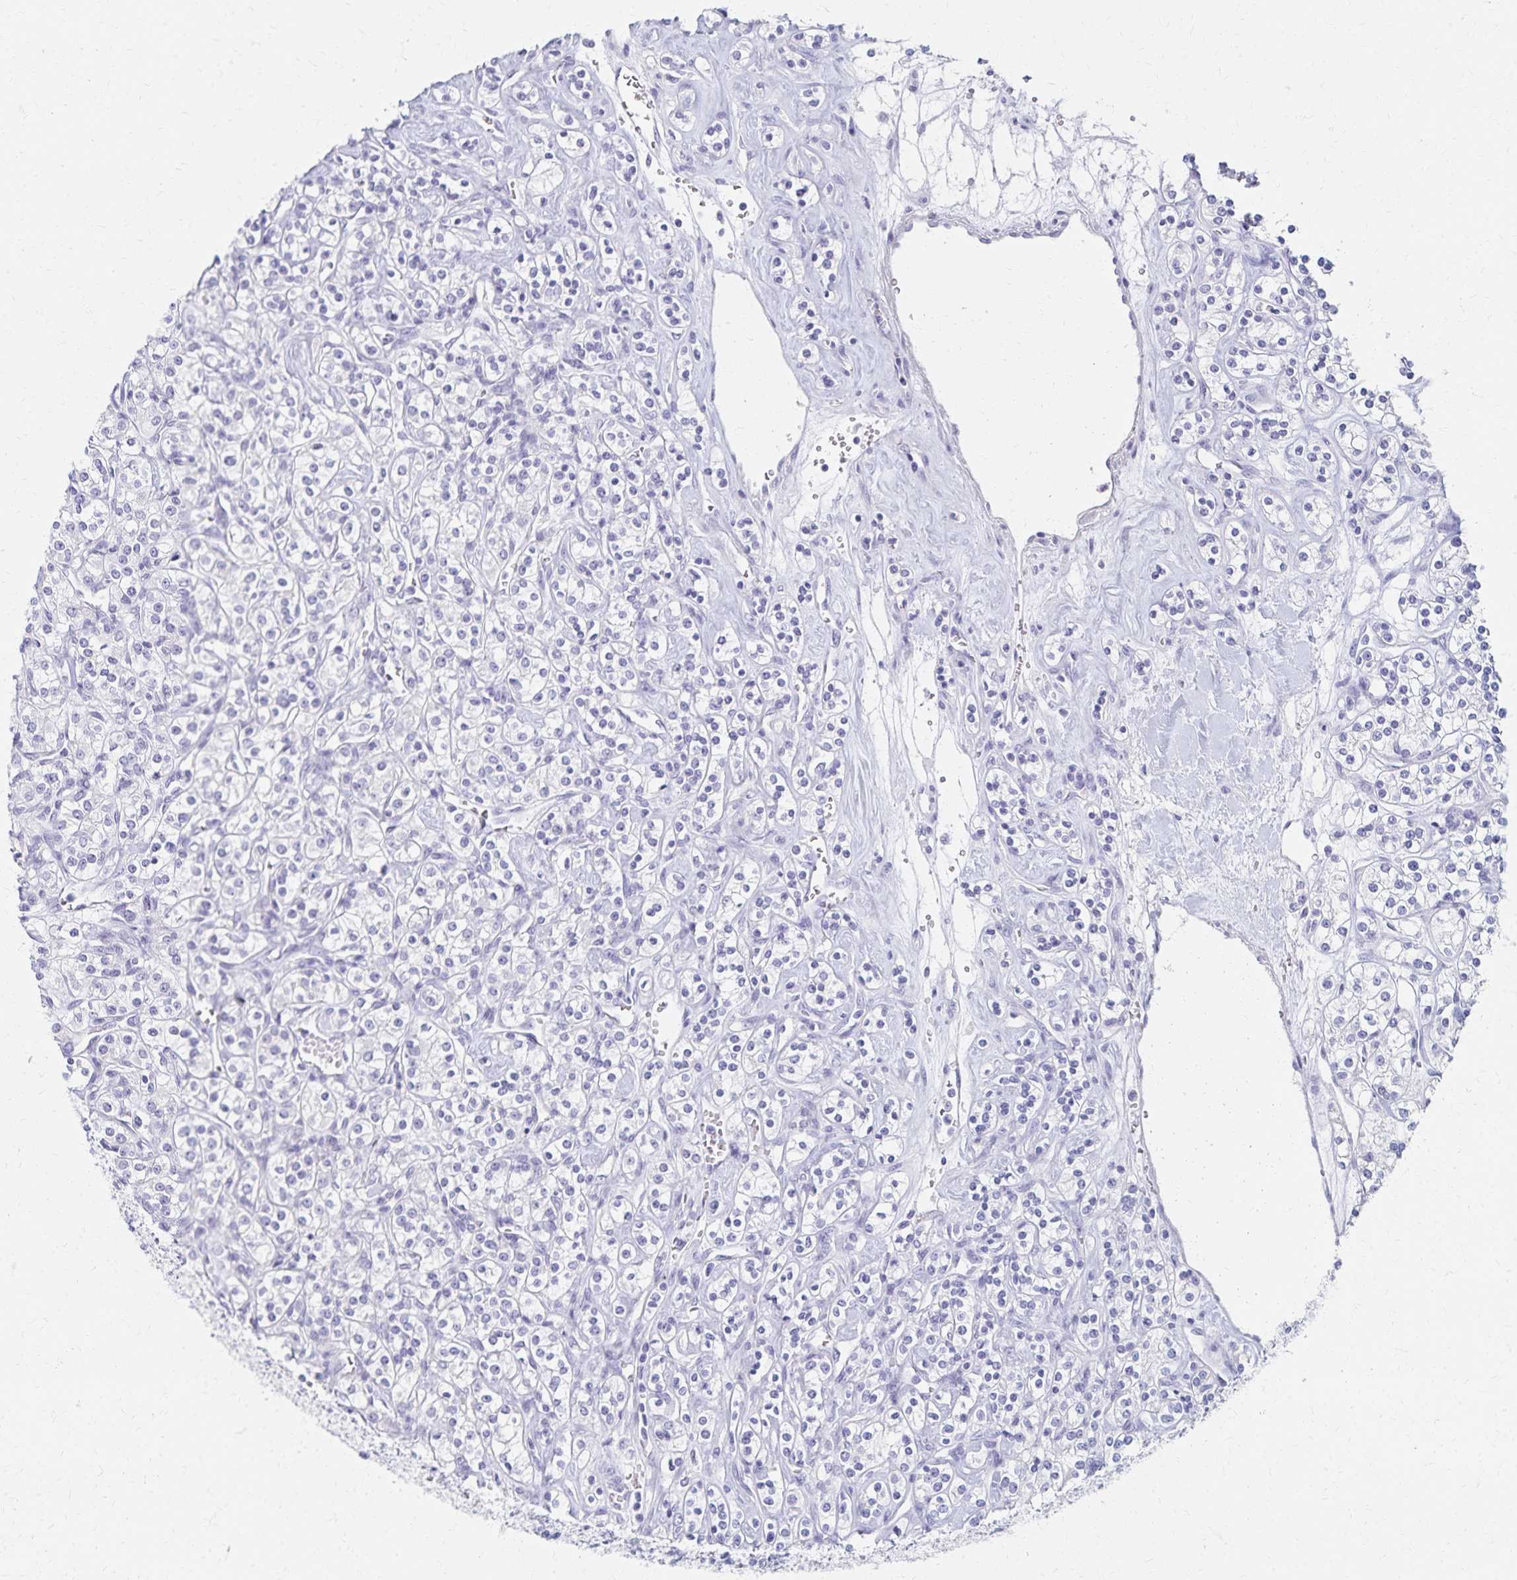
{"staining": {"intensity": "negative", "quantity": "none", "location": "none"}, "tissue": "renal cancer", "cell_type": "Tumor cells", "image_type": "cancer", "snomed": [{"axis": "morphology", "description": "Adenocarcinoma, NOS"}, {"axis": "topography", "description": "Kidney"}], "caption": "Tumor cells are negative for protein expression in human renal cancer (adenocarcinoma).", "gene": "C2orf50", "patient": {"sex": "male", "age": 77}}